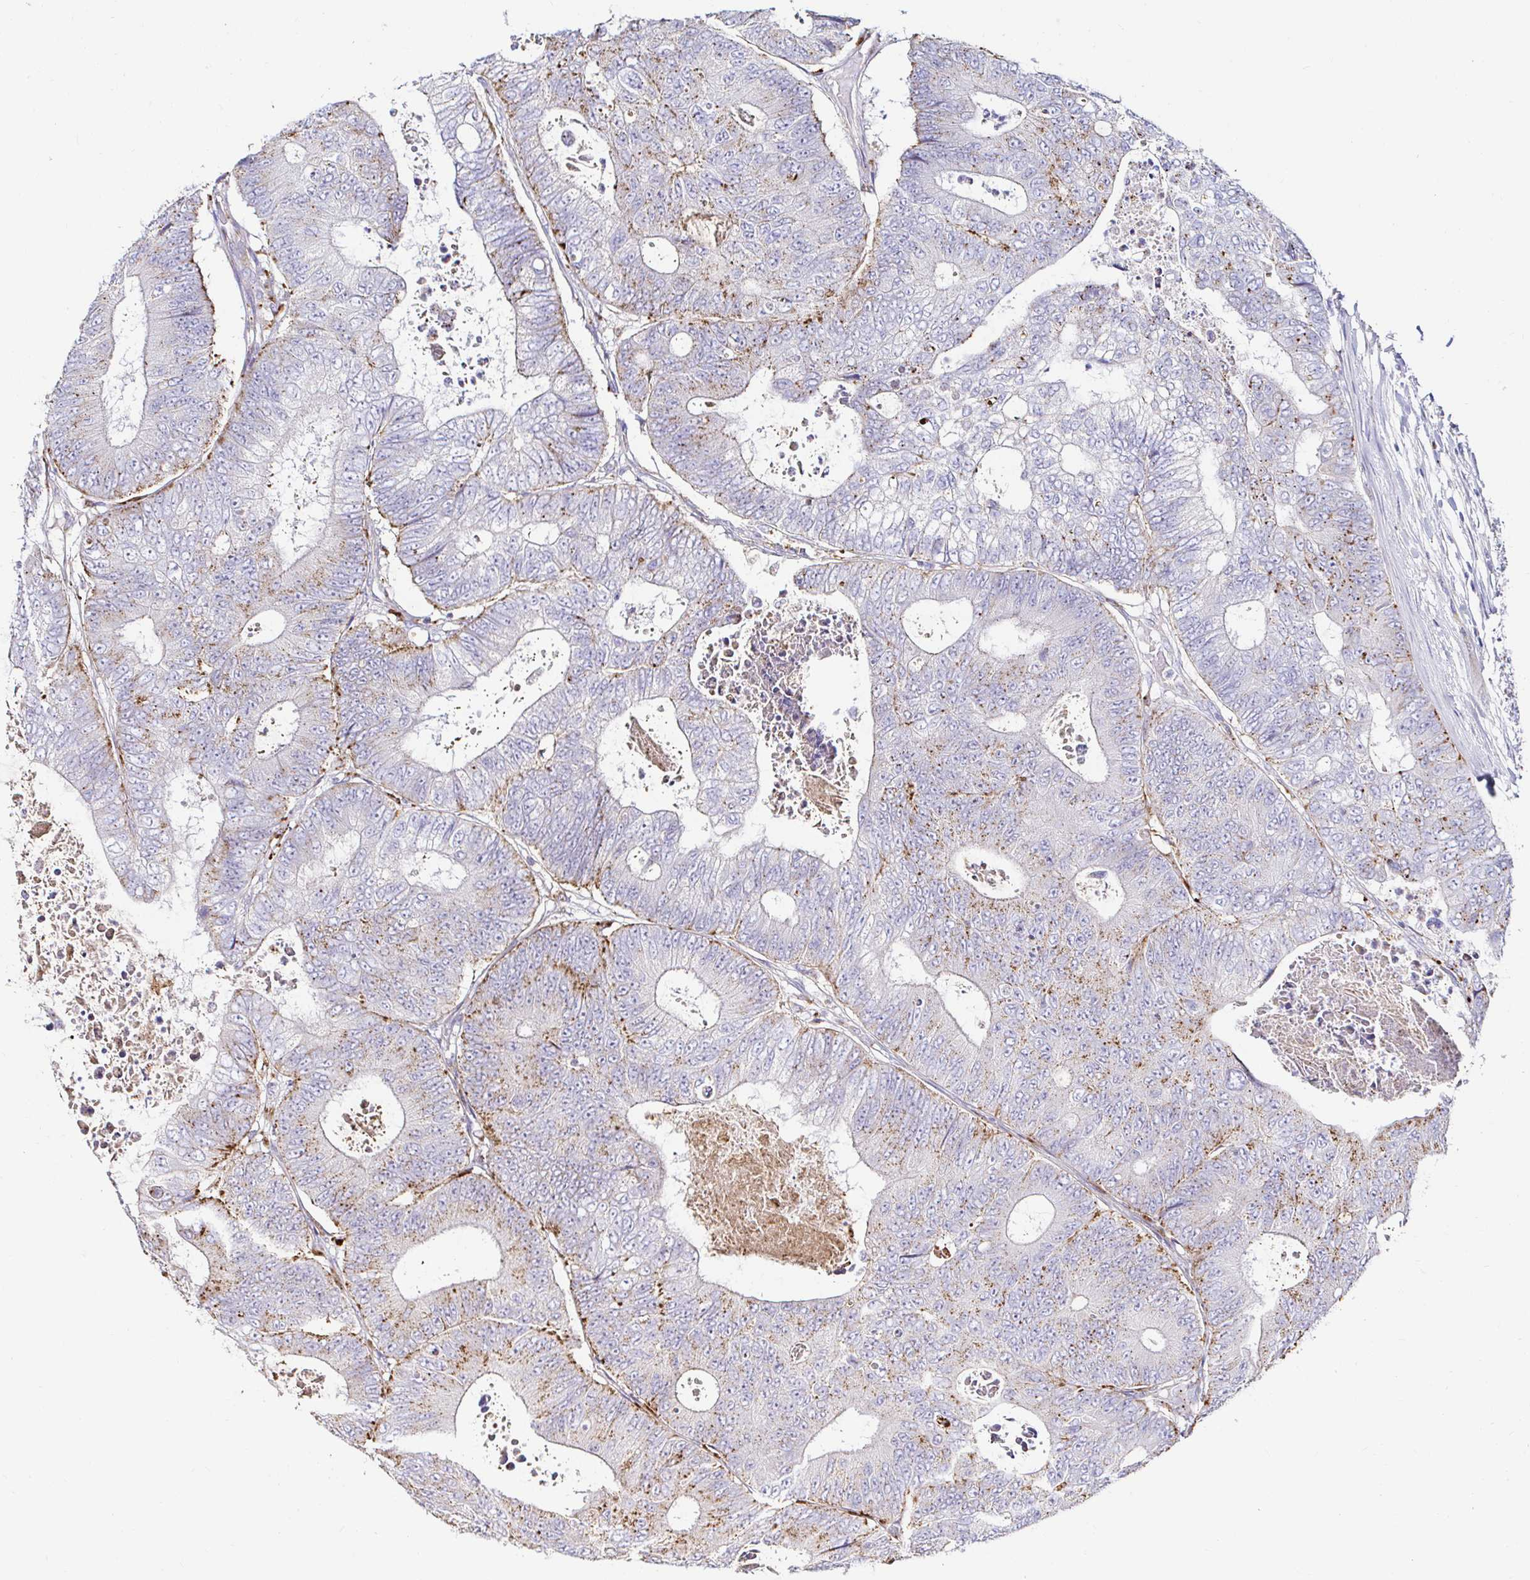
{"staining": {"intensity": "moderate", "quantity": "25%-75%", "location": "cytoplasmic/membranous"}, "tissue": "colorectal cancer", "cell_type": "Tumor cells", "image_type": "cancer", "snomed": [{"axis": "morphology", "description": "Adenocarcinoma, NOS"}, {"axis": "topography", "description": "Colon"}], "caption": "Approximately 25%-75% of tumor cells in adenocarcinoma (colorectal) display moderate cytoplasmic/membranous protein staining as visualized by brown immunohistochemical staining.", "gene": "GALNS", "patient": {"sex": "female", "age": 48}}